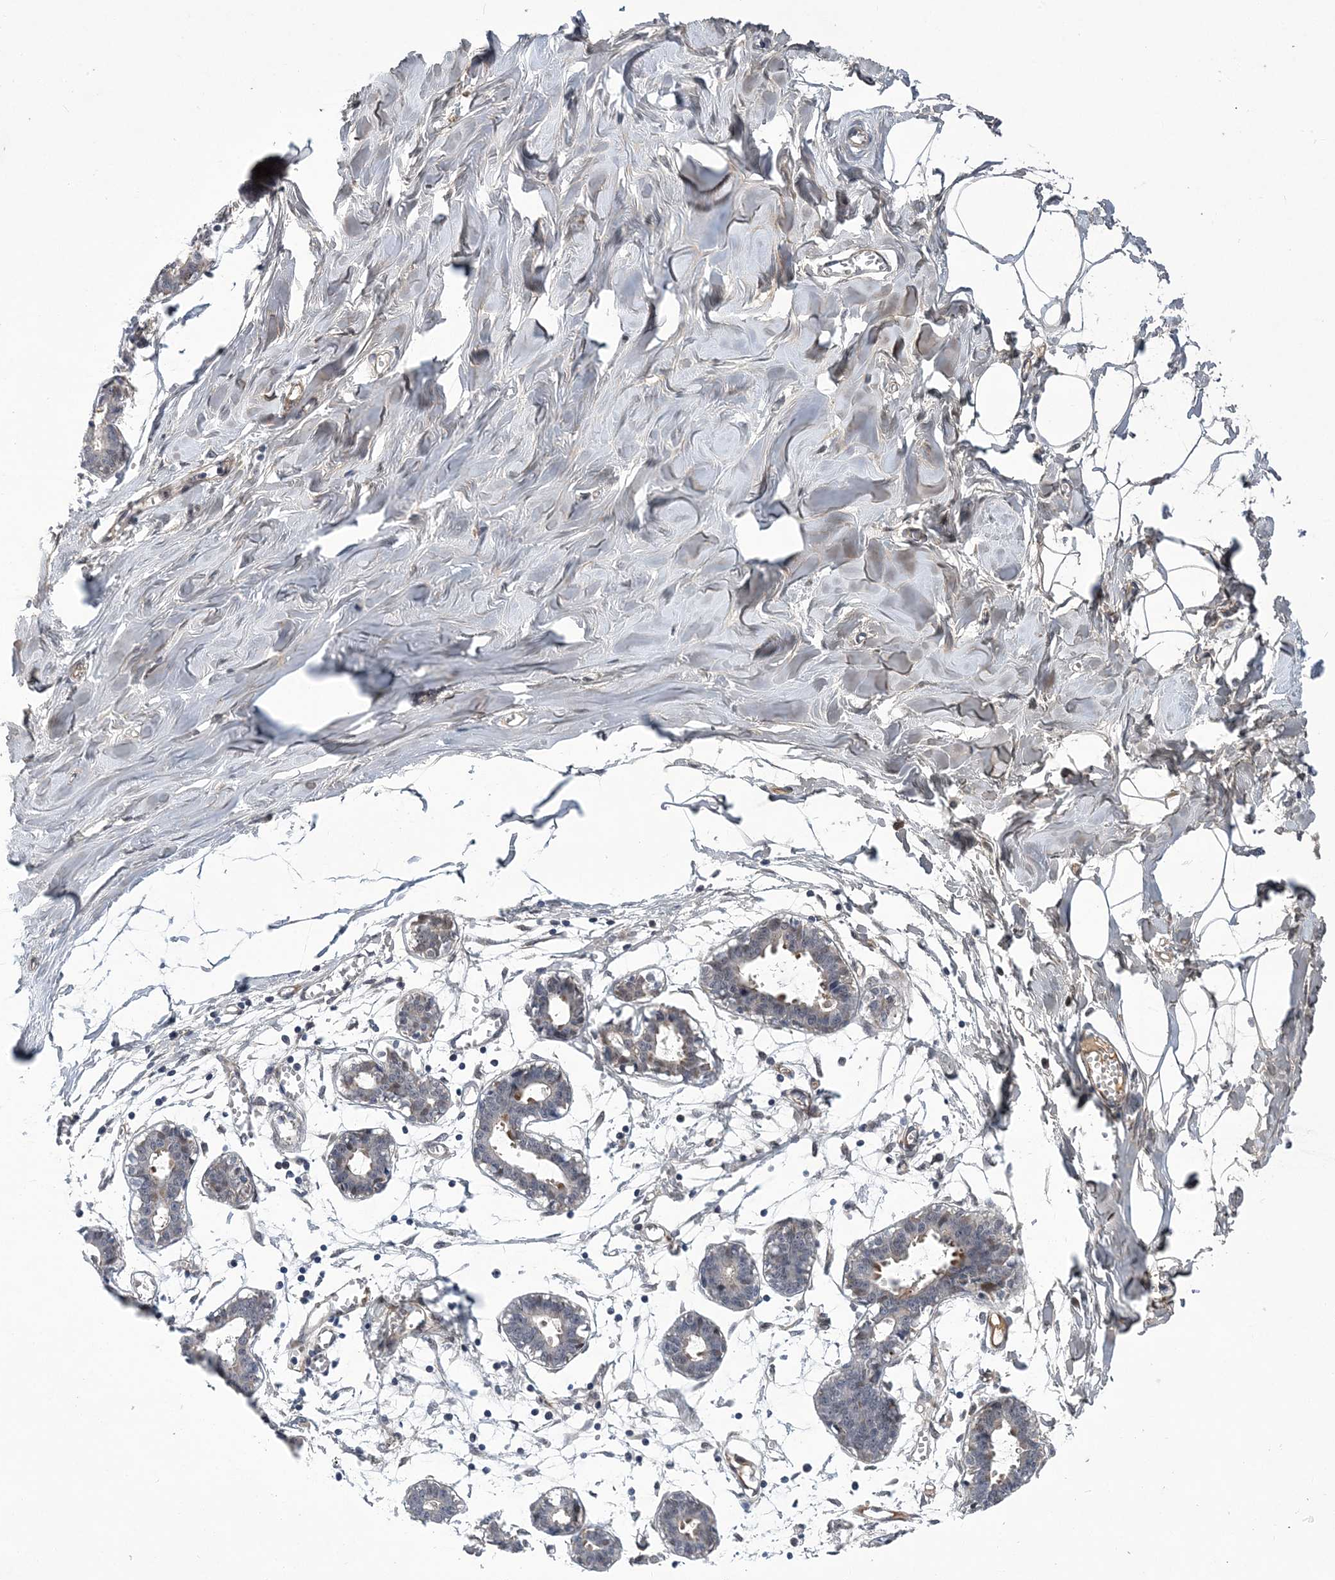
{"staining": {"intensity": "negative", "quantity": "none", "location": "none"}, "tissue": "breast", "cell_type": "Adipocytes", "image_type": "normal", "snomed": [{"axis": "morphology", "description": "Normal tissue, NOS"}, {"axis": "topography", "description": "Breast"}], "caption": "Adipocytes are negative for protein expression in unremarkable human breast. (DAB immunohistochemistry (IHC) with hematoxylin counter stain).", "gene": "FAM217A", "patient": {"sex": "female", "age": 27}}